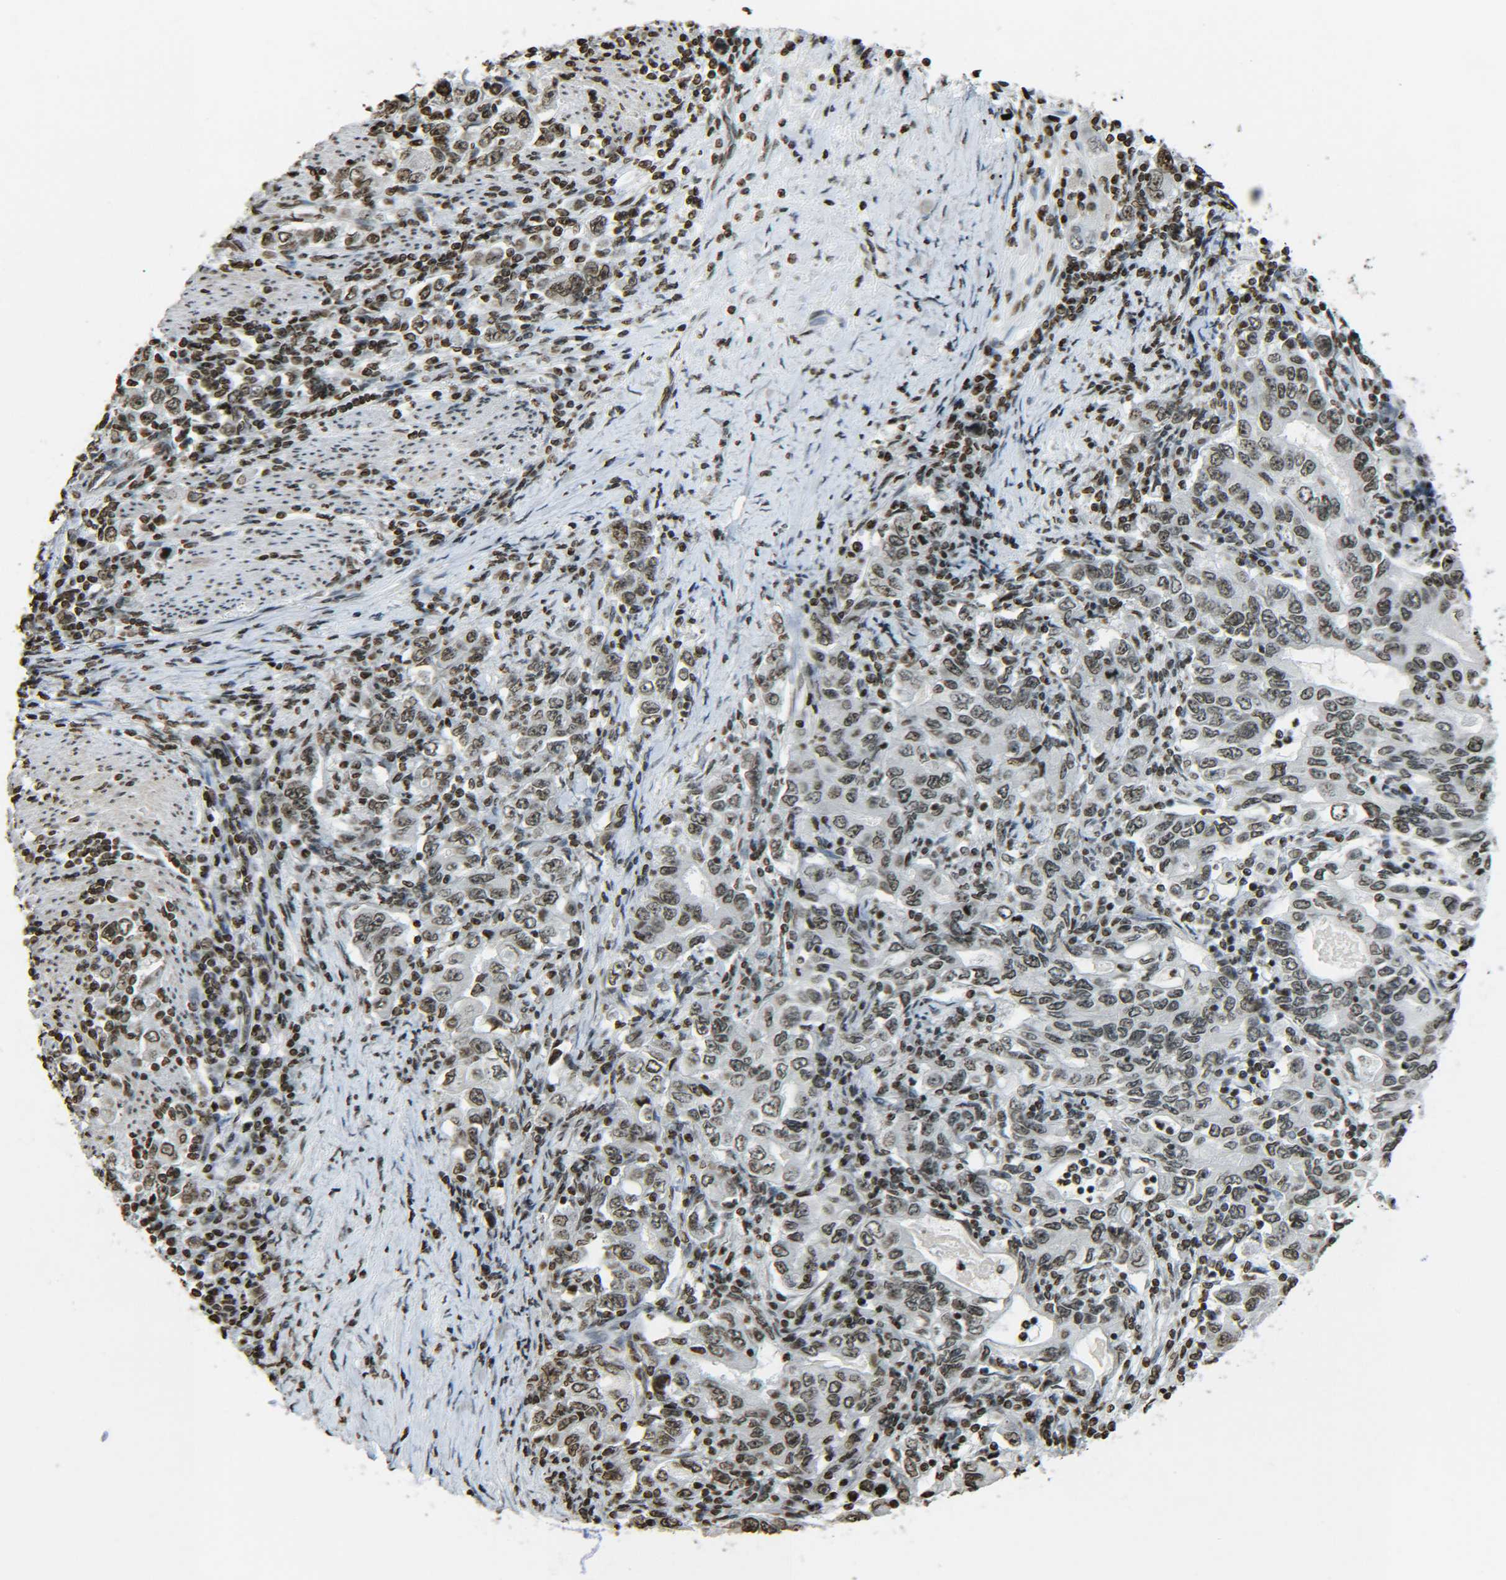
{"staining": {"intensity": "moderate", "quantity": ">75%", "location": "nuclear"}, "tissue": "stomach cancer", "cell_type": "Tumor cells", "image_type": "cancer", "snomed": [{"axis": "morphology", "description": "Adenocarcinoma, NOS"}, {"axis": "topography", "description": "Stomach, lower"}], "caption": "Protein staining shows moderate nuclear positivity in about >75% of tumor cells in adenocarcinoma (stomach). The staining was performed using DAB, with brown indicating positive protein expression. Nuclei are stained blue with hematoxylin.", "gene": "H4C16", "patient": {"sex": "female", "age": 72}}